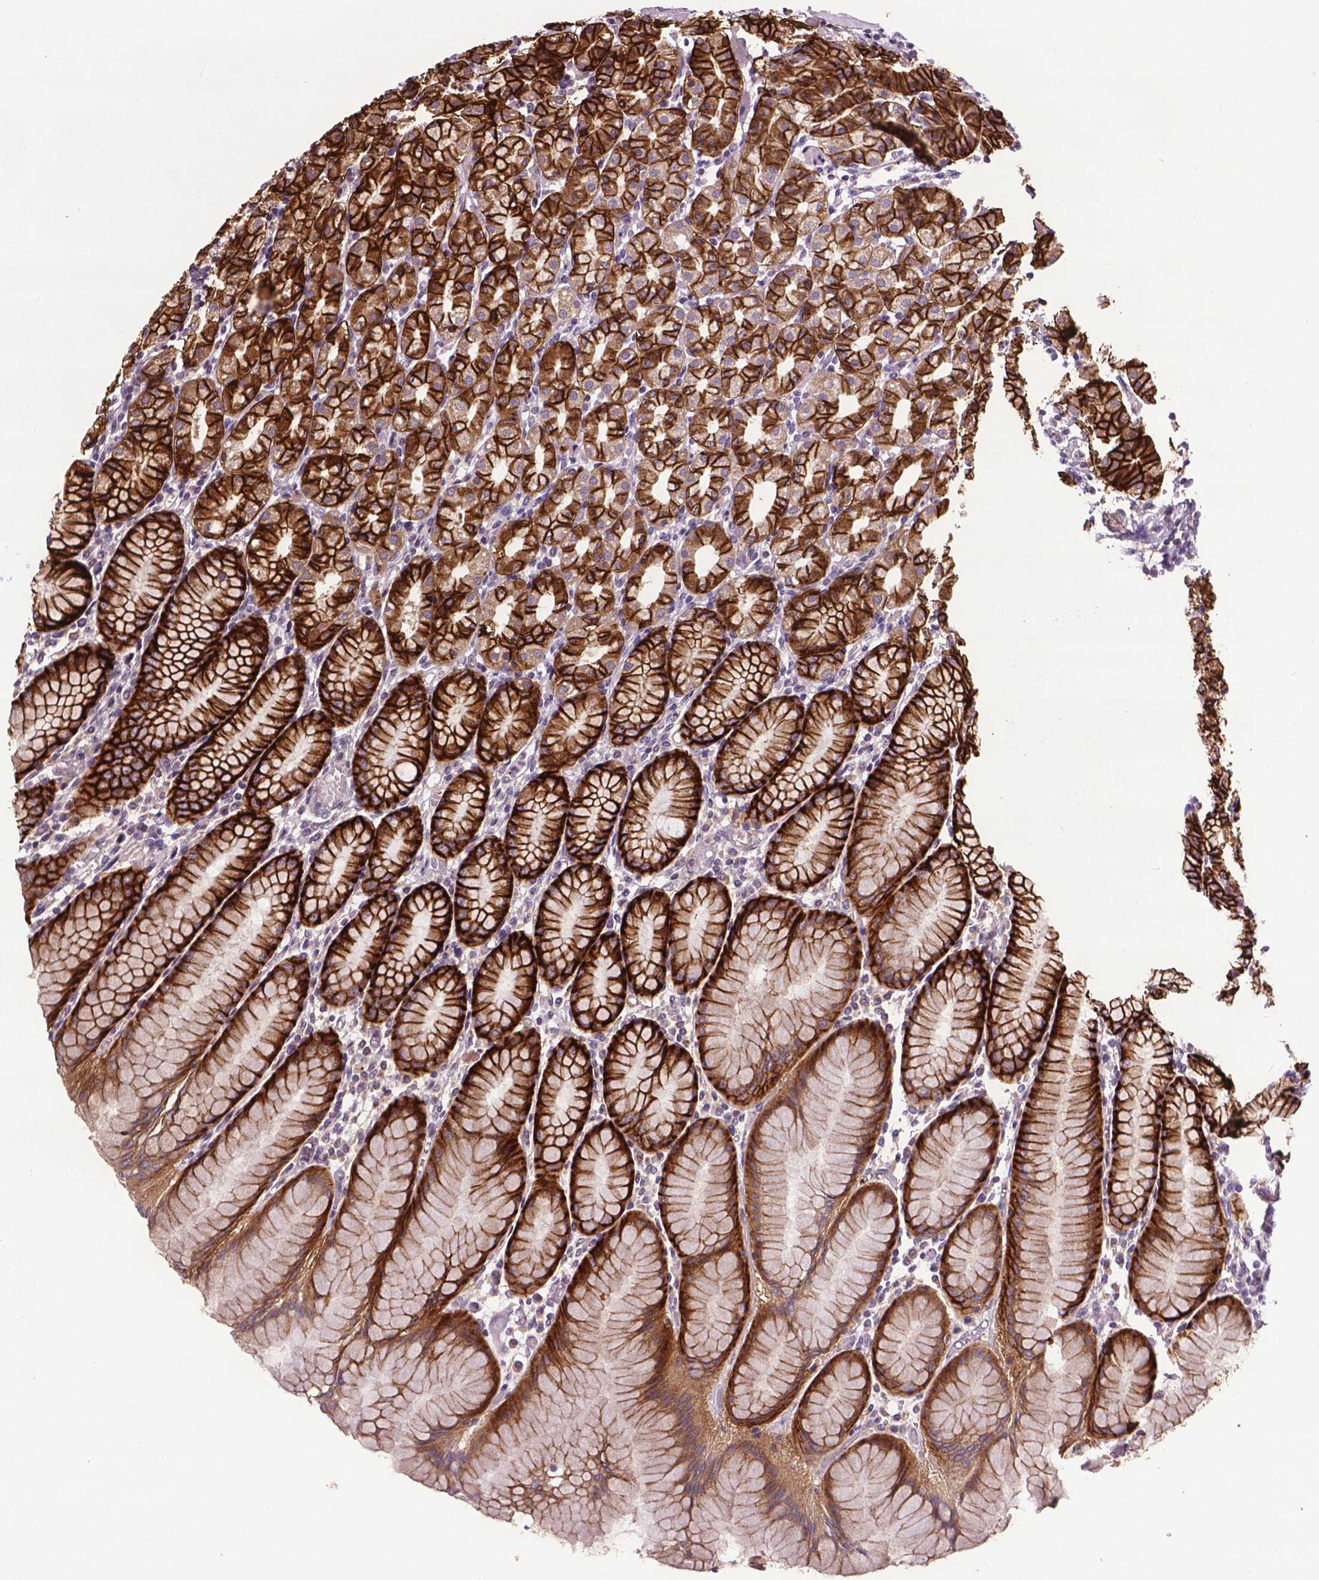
{"staining": {"intensity": "strong", "quantity": ">75%", "location": "cytoplasmic/membranous"}, "tissue": "stomach", "cell_type": "Glandular cells", "image_type": "normal", "snomed": [{"axis": "morphology", "description": "Normal tissue, NOS"}, {"axis": "topography", "description": "Stomach"}], "caption": "Protein staining of normal stomach demonstrates strong cytoplasmic/membranous expression in approximately >75% of glandular cells.", "gene": "SPNS2", "patient": {"sex": "female", "age": 57}}